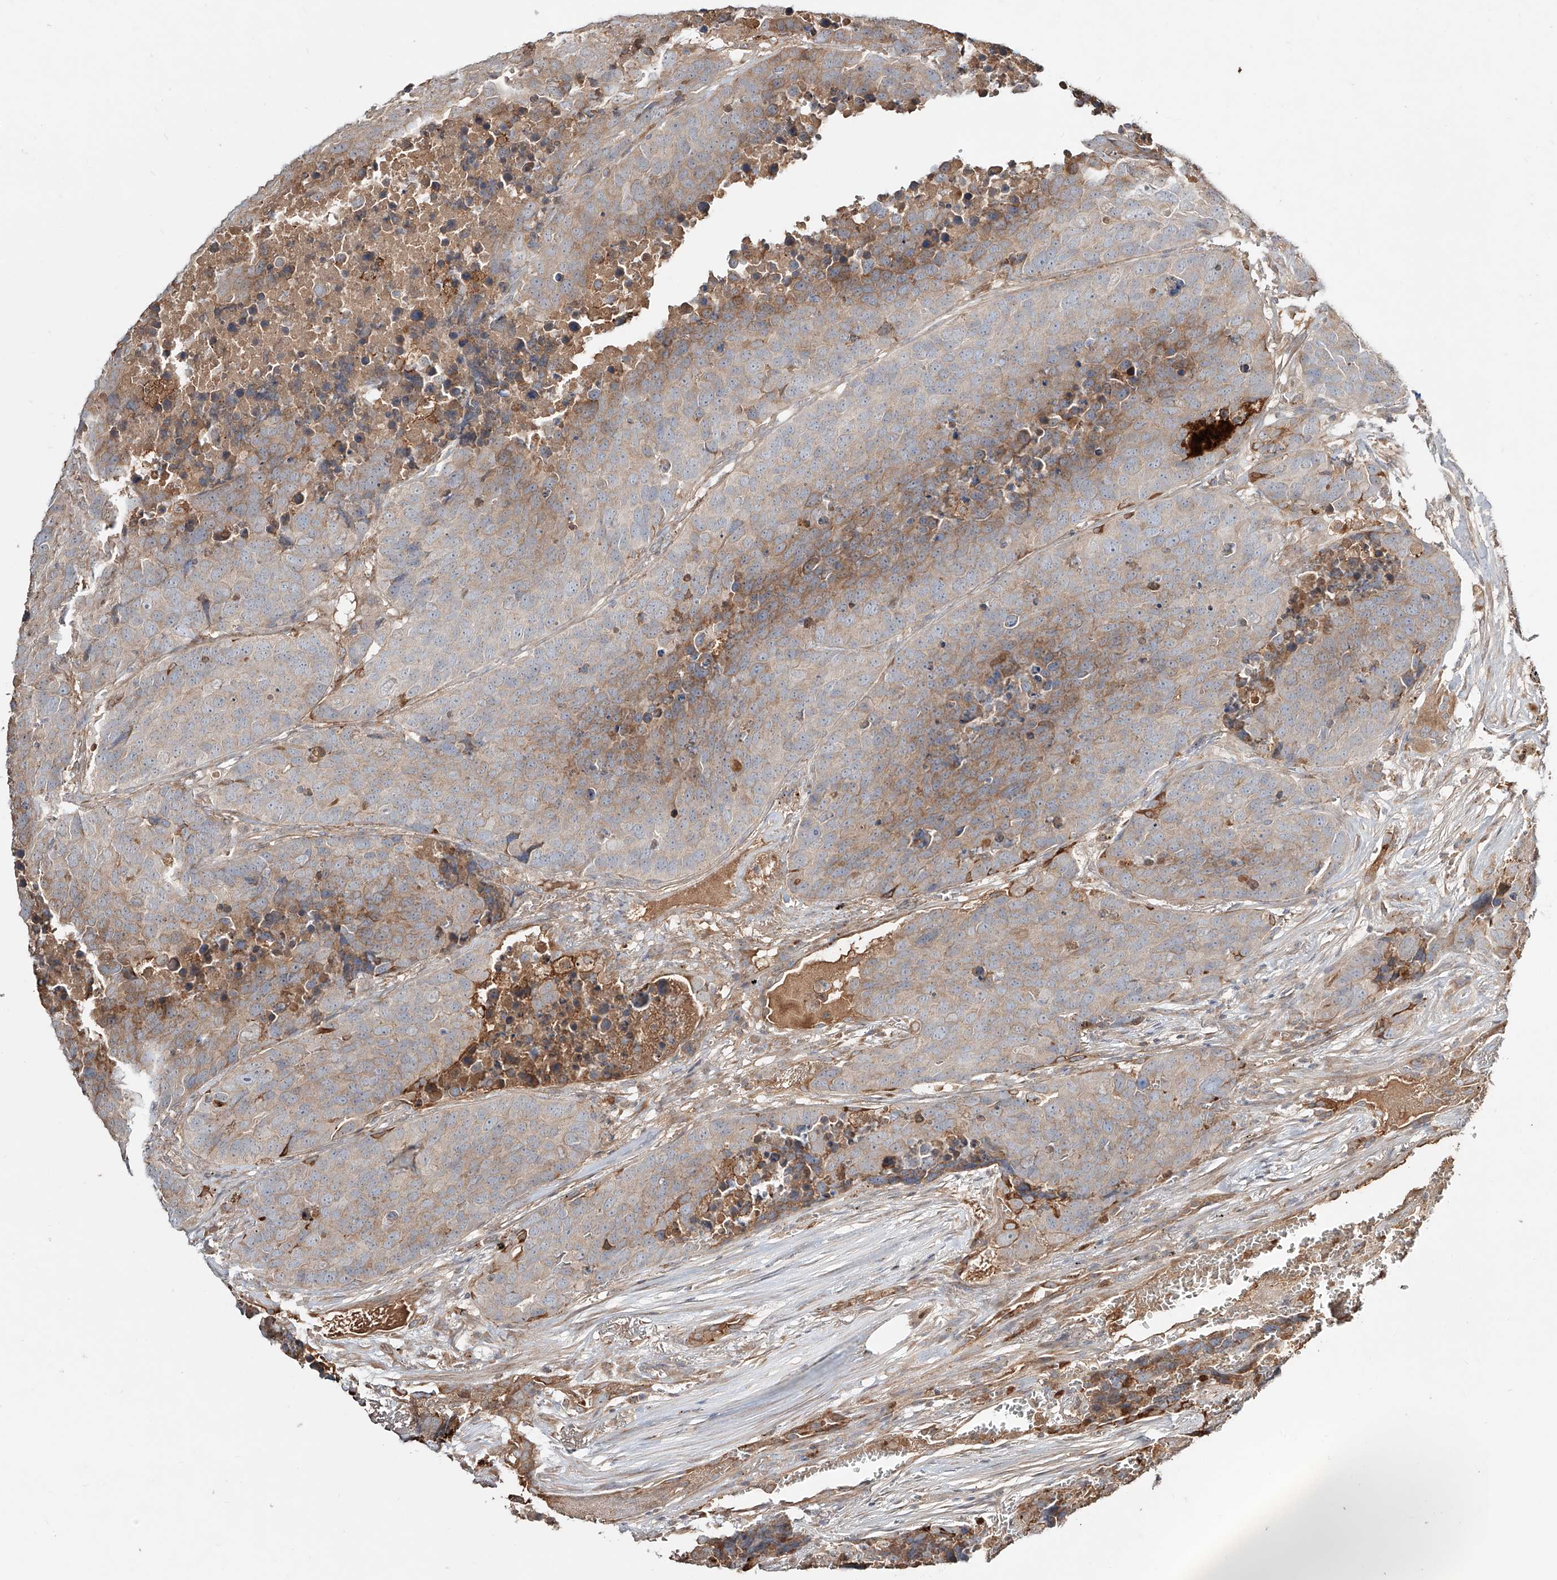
{"staining": {"intensity": "moderate", "quantity": "<25%", "location": "cytoplasmic/membranous"}, "tissue": "carcinoid", "cell_type": "Tumor cells", "image_type": "cancer", "snomed": [{"axis": "morphology", "description": "Carcinoid, malignant, NOS"}, {"axis": "topography", "description": "Lung"}], "caption": "IHC photomicrograph of neoplastic tissue: human carcinoid stained using immunohistochemistry (IHC) shows low levels of moderate protein expression localized specifically in the cytoplasmic/membranous of tumor cells, appearing as a cytoplasmic/membranous brown color.", "gene": "ERO1A", "patient": {"sex": "male", "age": 60}}